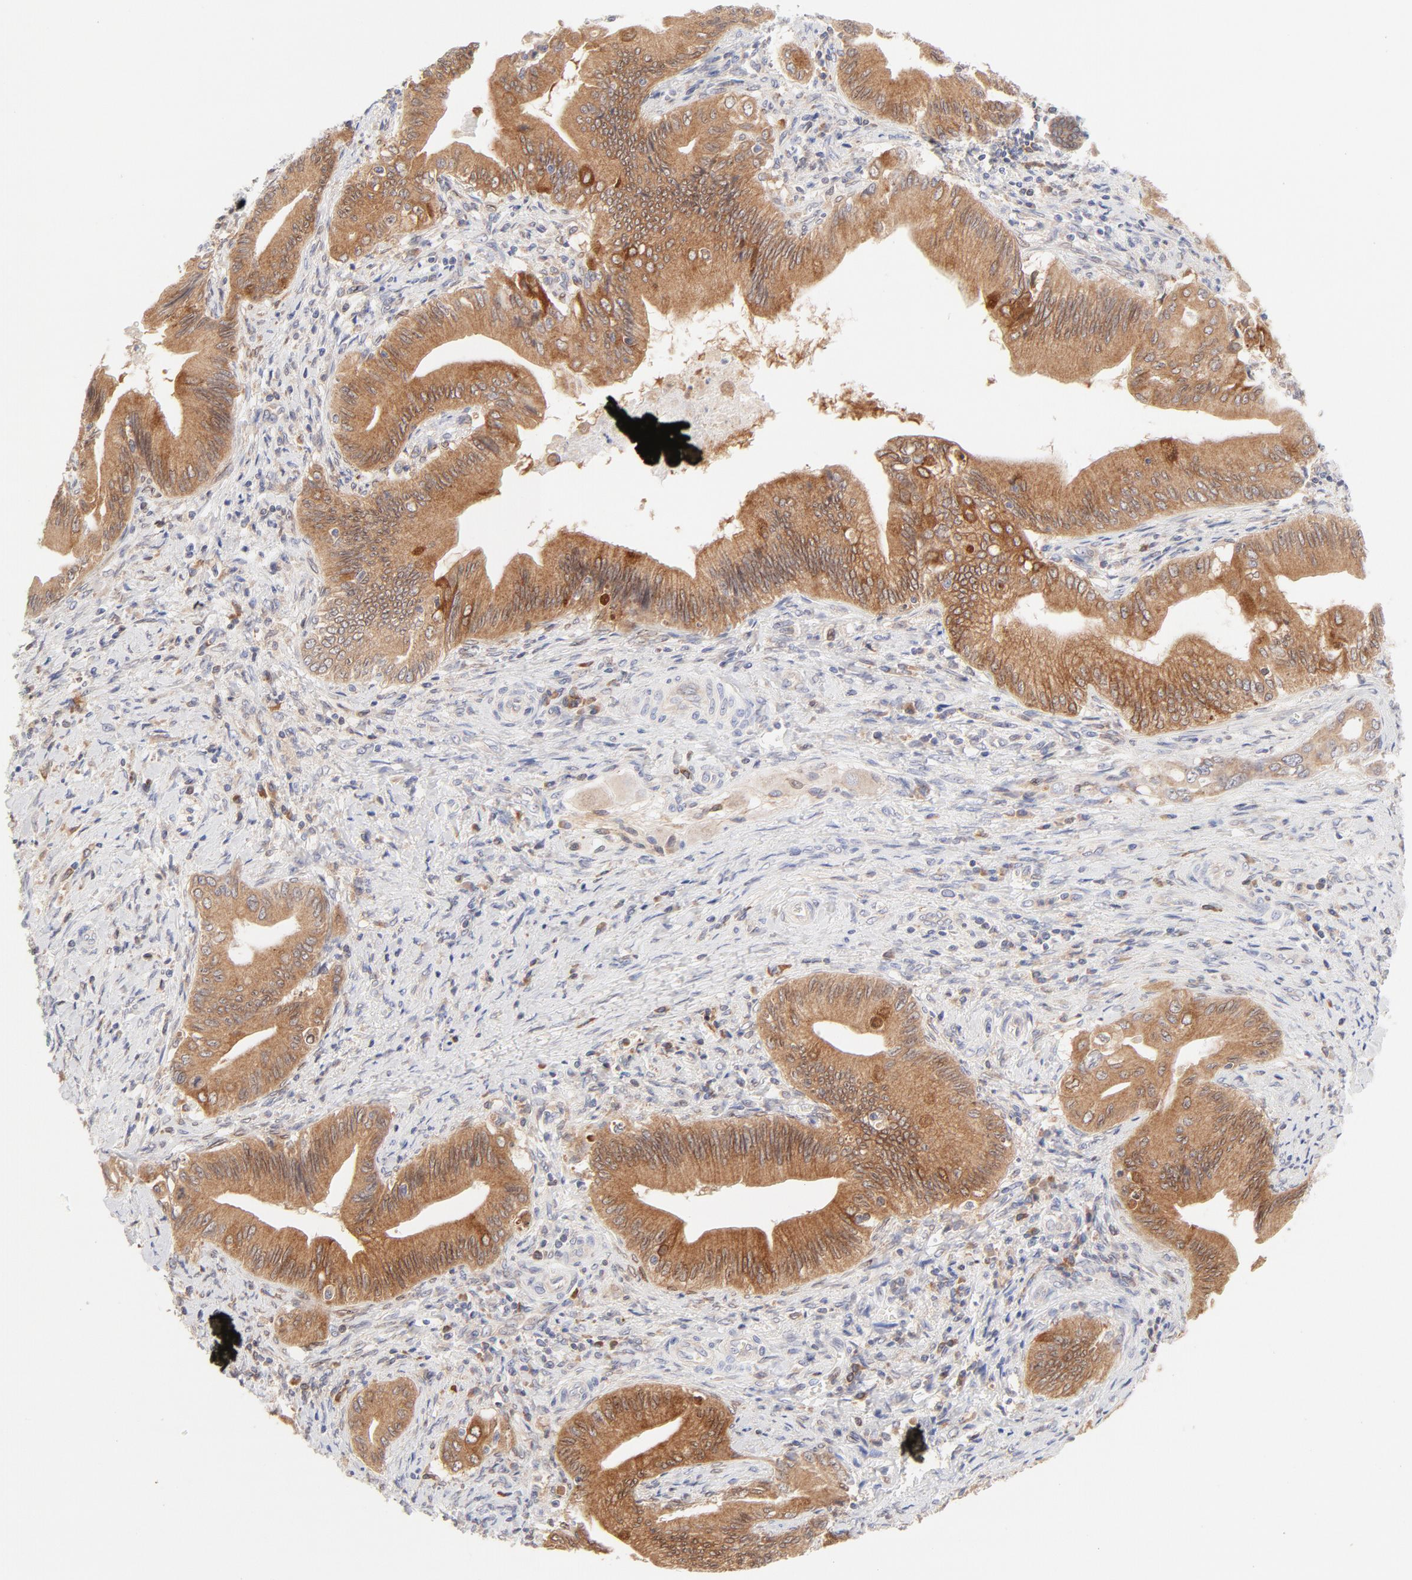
{"staining": {"intensity": "moderate", "quantity": ">75%", "location": "cytoplasmic/membranous"}, "tissue": "liver cancer", "cell_type": "Tumor cells", "image_type": "cancer", "snomed": [{"axis": "morphology", "description": "Cholangiocarcinoma"}, {"axis": "topography", "description": "Liver"}], "caption": "The immunohistochemical stain shows moderate cytoplasmic/membranous expression in tumor cells of liver cholangiocarcinoma tissue.", "gene": "RPS6KA1", "patient": {"sex": "male", "age": 58}}